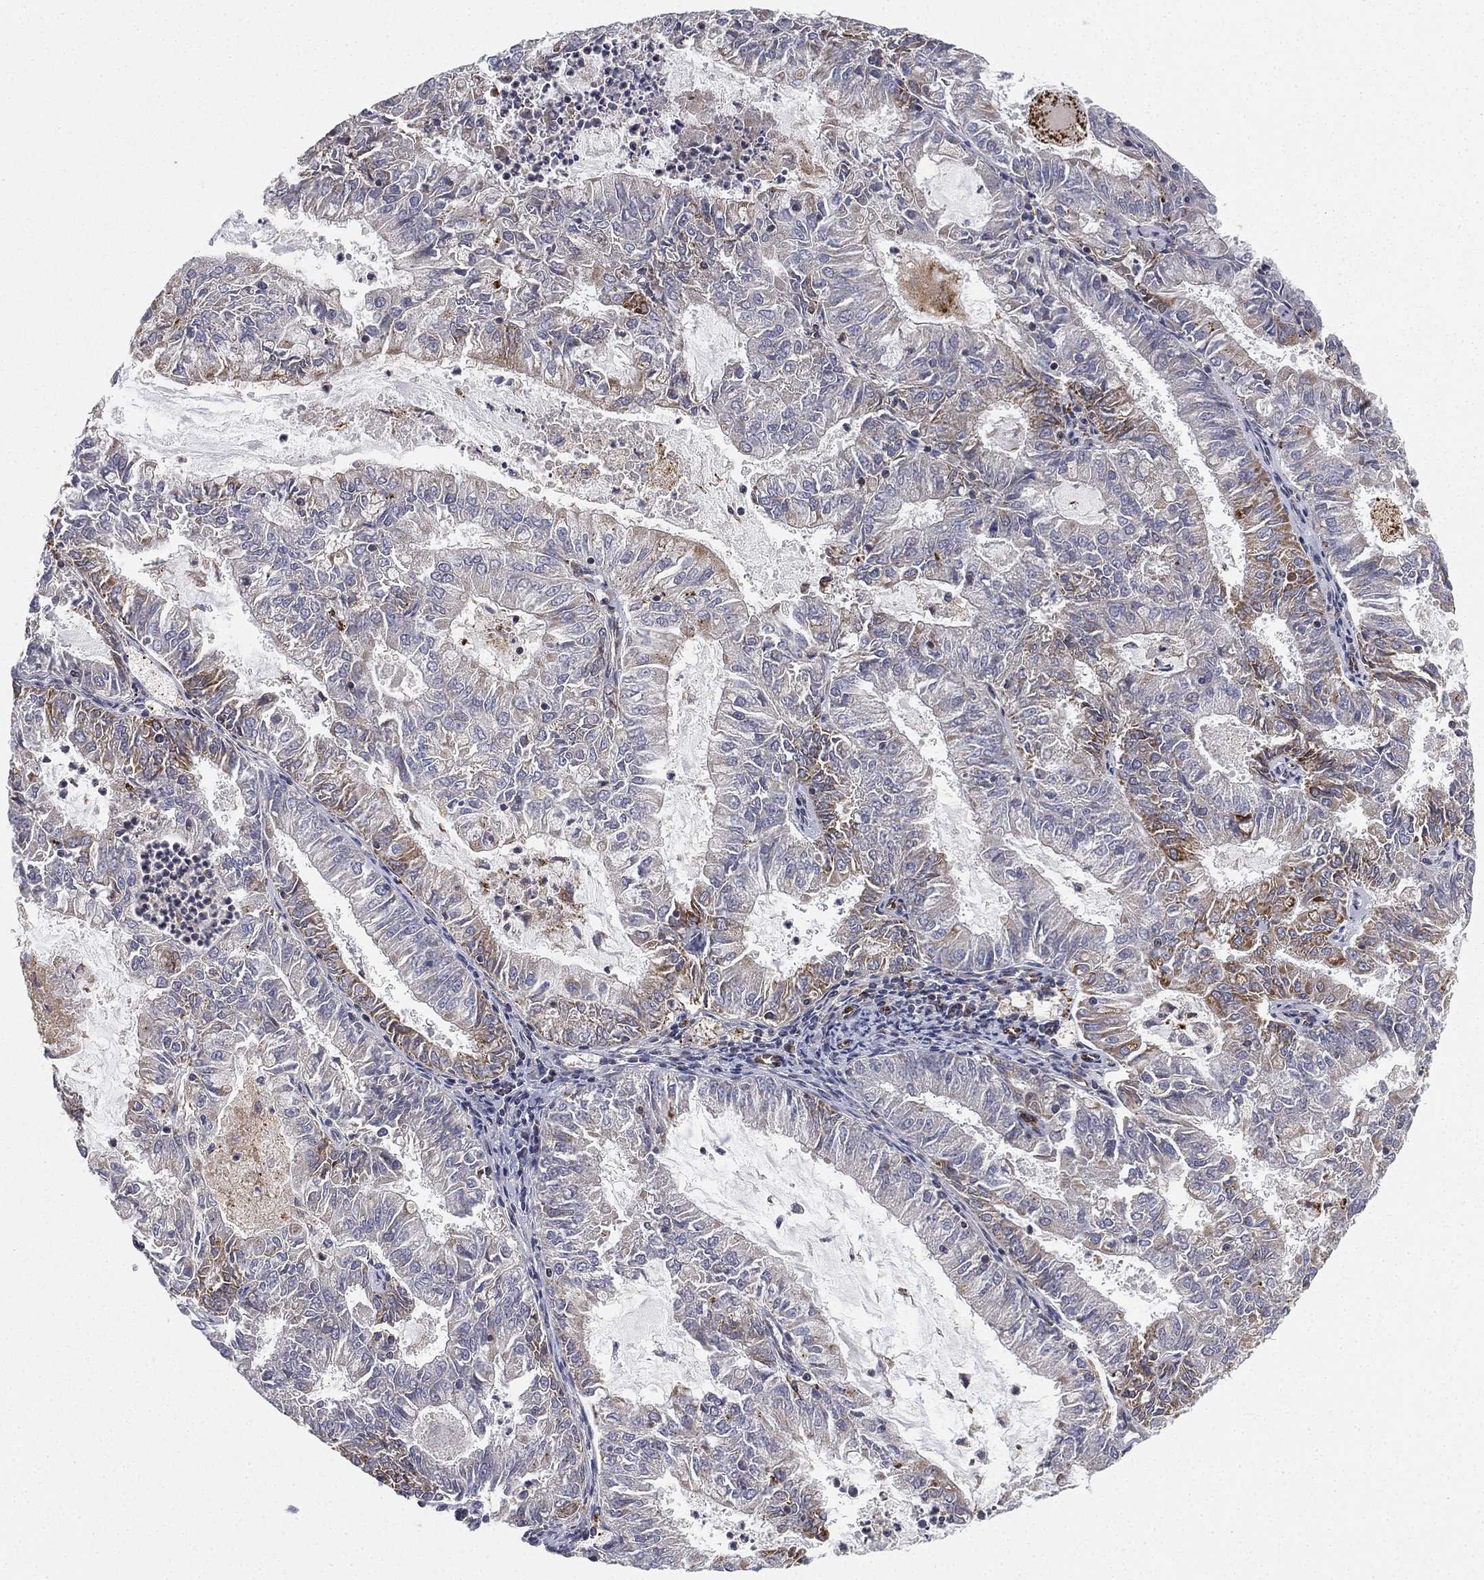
{"staining": {"intensity": "weak", "quantity": "25%-75%", "location": "cytoplasmic/membranous"}, "tissue": "endometrial cancer", "cell_type": "Tumor cells", "image_type": "cancer", "snomed": [{"axis": "morphology", "description": "Adenocarcinoma, NOS"}, {"axis": "topography", "description": "Endometrium"}], "caption": "A micrograph showing weak cytoplasmic/membranous staining in approximately 25%-75% of tumor cells in endometrial cancer (adenocarcinoma), as visualized by brown immunohistochemical staining.", "gene": "CYB5B", "patient": {"sex": "female", "age": 57}}